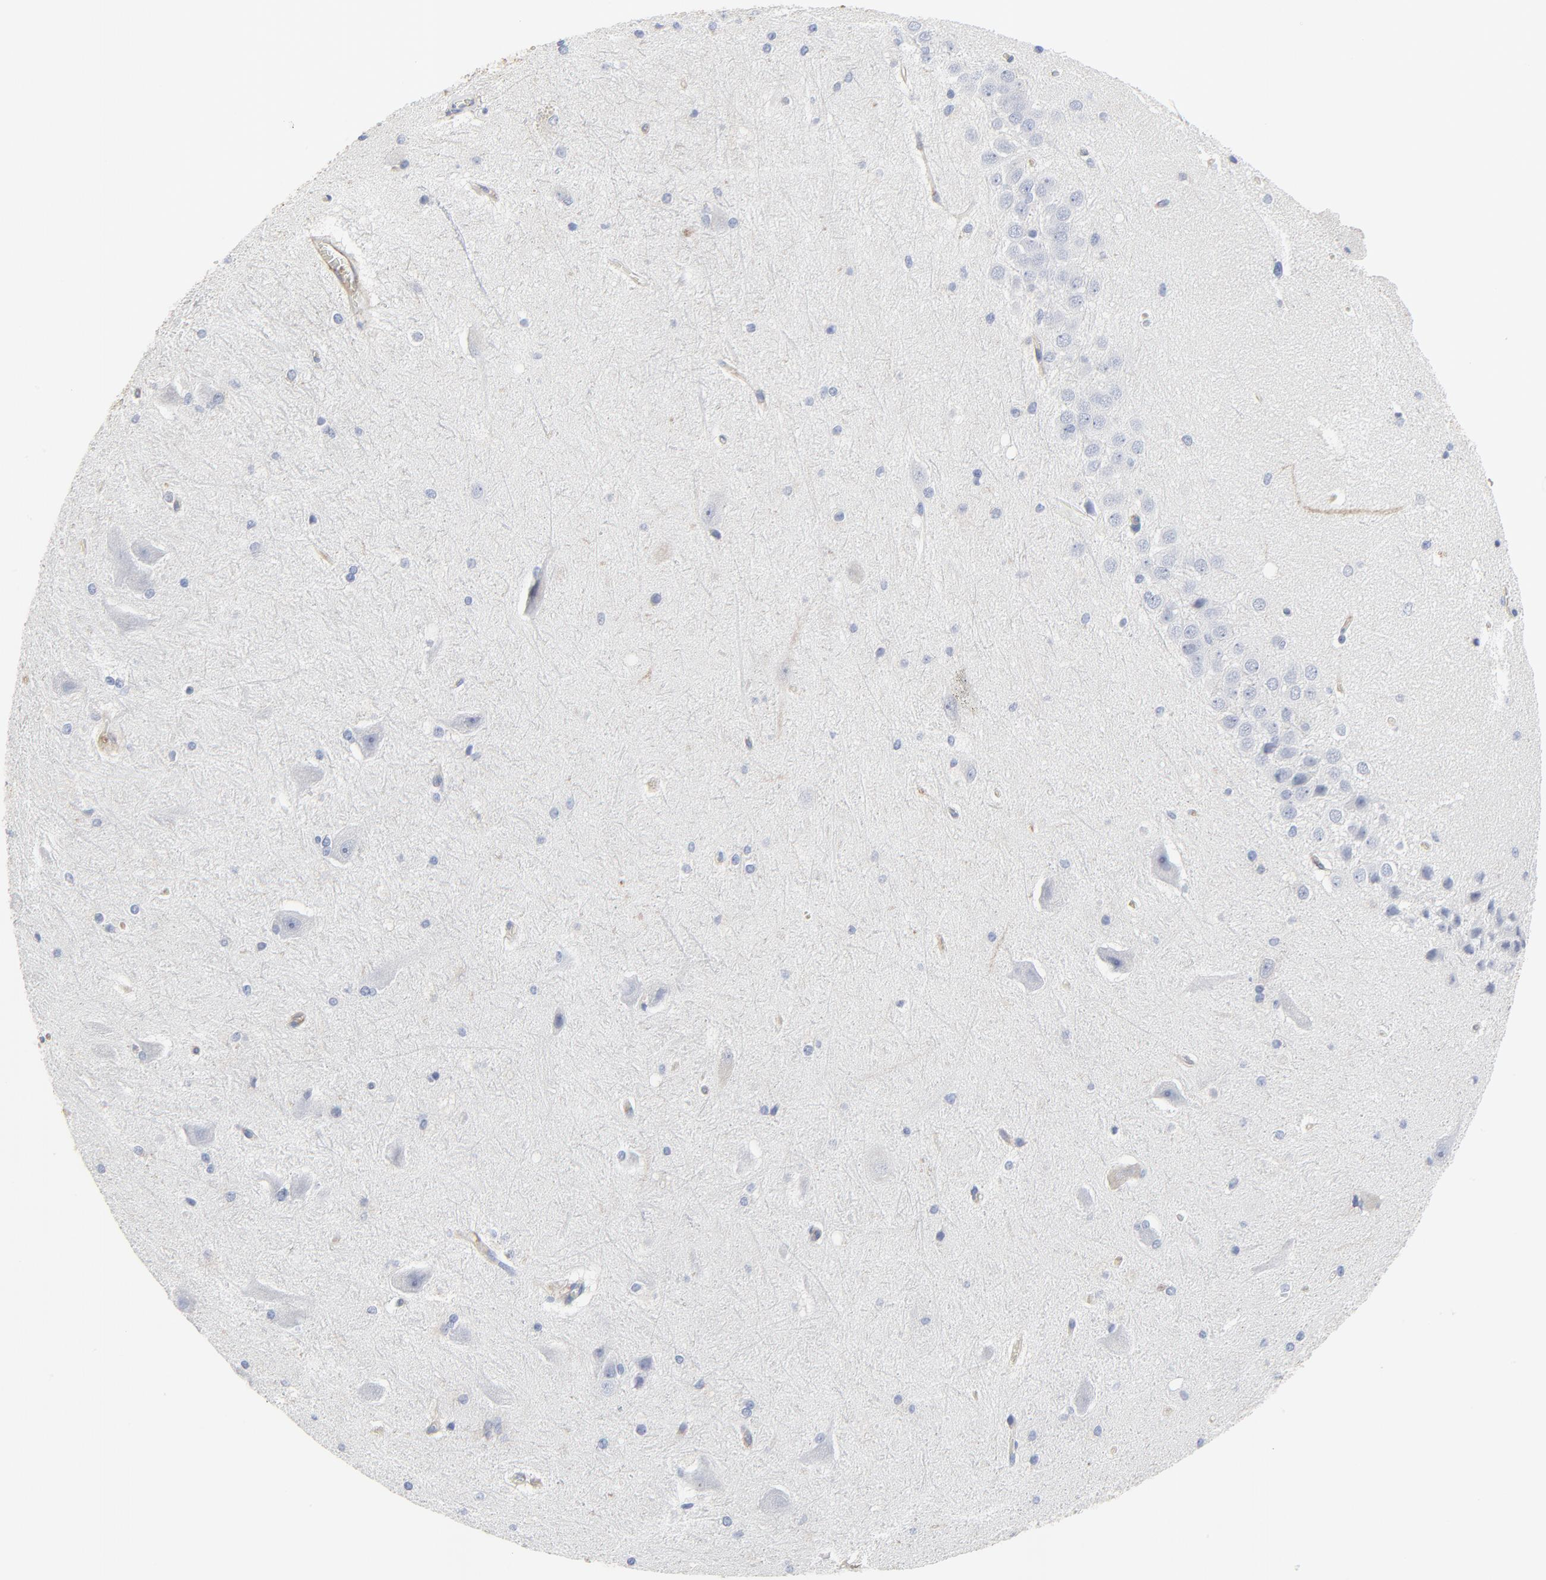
{"staining": {"intensity": "negative", "quantity": "none", "location": "none"}, "tissue": "hippocampus", "cell_type": "Glial cells", "image_type": "normal", "snomed": [{"axis": "morphology", "description": "Normal tissue, NOS"}, {"axis": "topography", "description": "Hippocampus"}], "caption": "A high-resolution image shows IHC staining of benign hippocampus, which reveals no significant staining in glial cells.", "gene": "NXF3", "patient": {"sex": "female", "age": 19}}